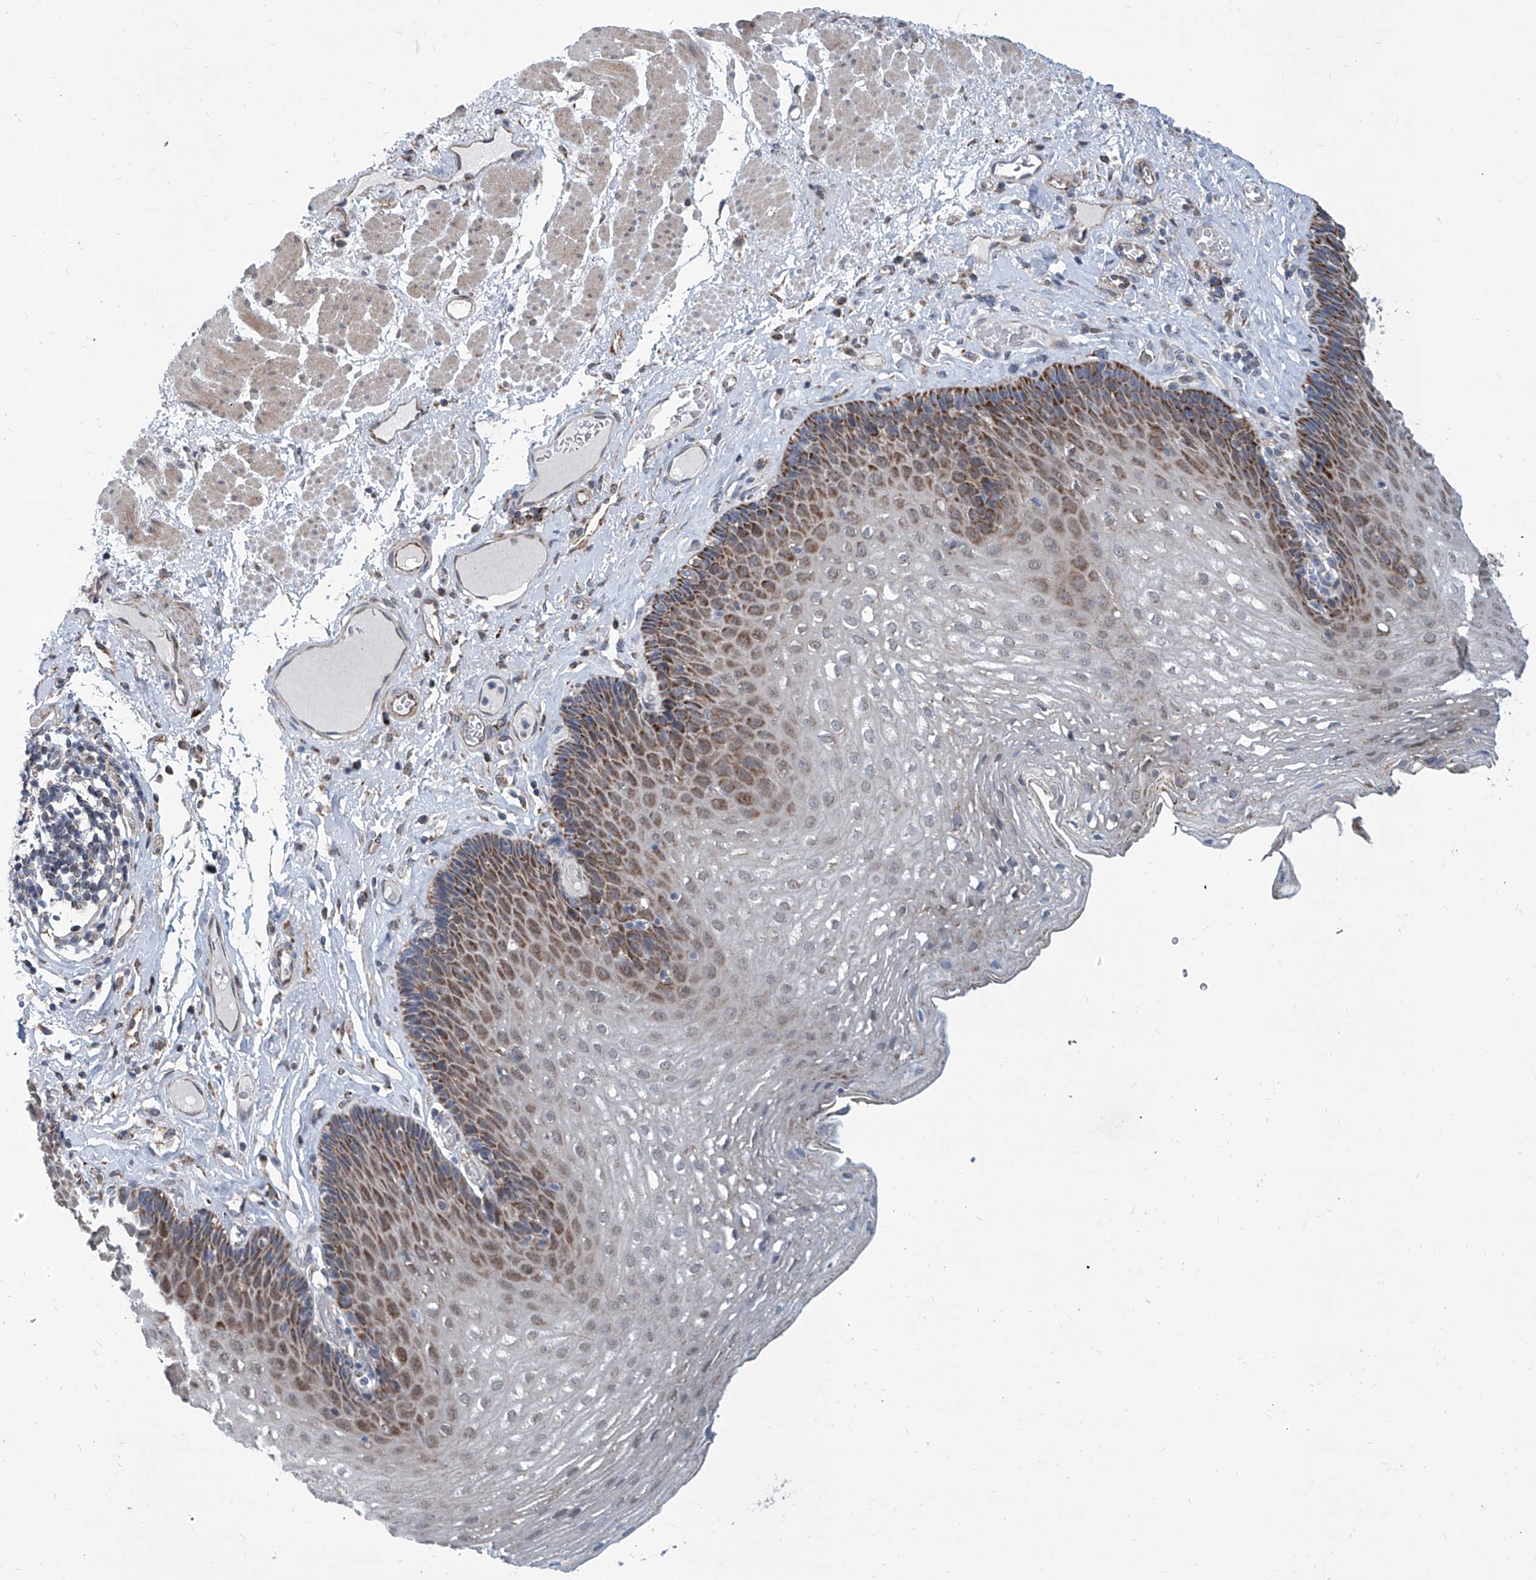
{"staining": {"intensity": "moderate", "quantity": "25%-75%", "location": "cytoplasmic/membranous"}, "tissue": "esophagus", "cell_type": "Squamous epithelial cells", "image_type": "normal", "snomed": [{"axis": "morphology", "description": "Normal tissue, NOS"}, {"axis": "topography", "description": "Esophagus"}], "caption": "IHC (DAB) staining of normal esophagus demonstrates moderate cytoplasmic/membranous protein positivity in approximately 25%-75% of squamous epithelial cells.", "gene": "USP48", "patient": {"sex": "female", "age": 66}}